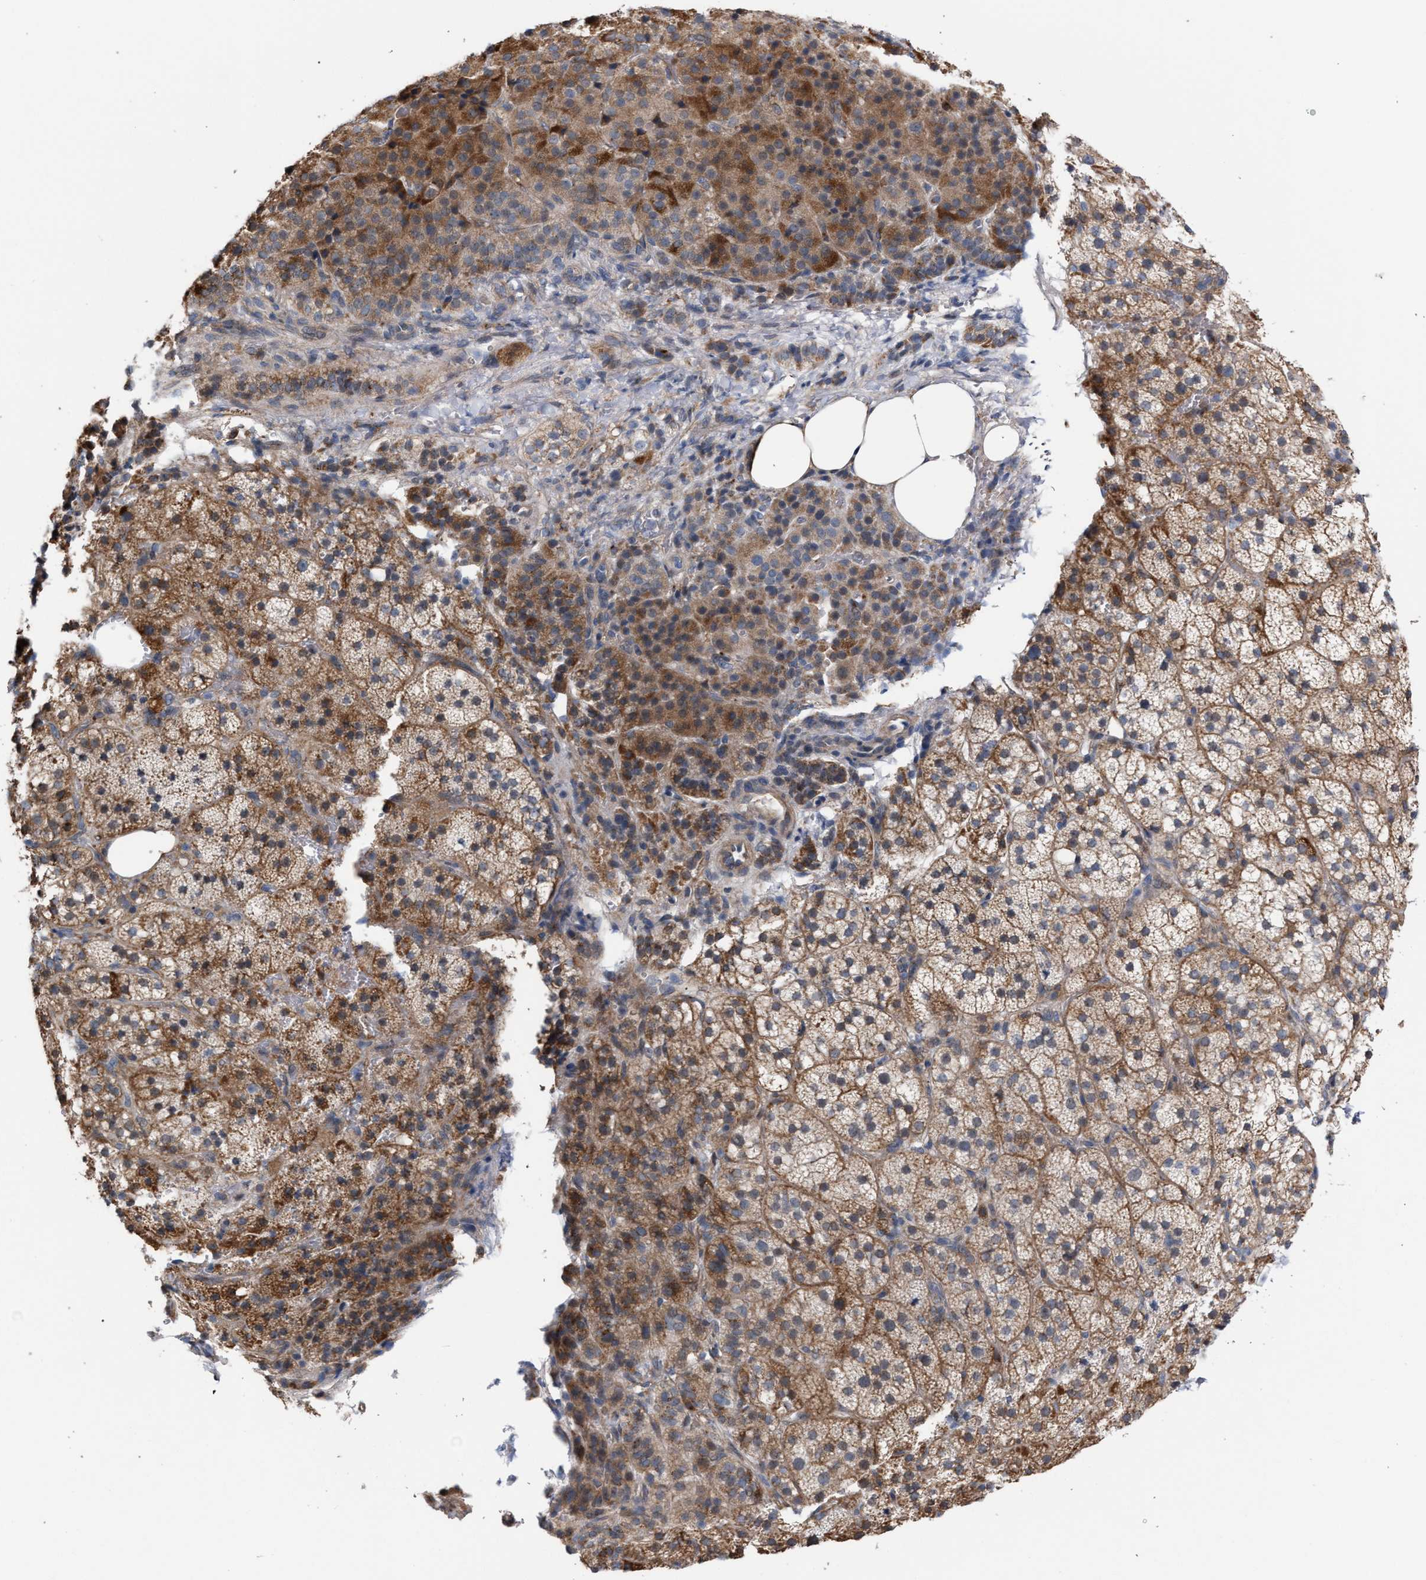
{"staining": {"intensity": "moderate", "quantity": ">75%", "location": "cytoplasmic/membranous"}, "tissue": "adrenal gland", "cell_type": "Glandular cells", "image_type": "normal", "snomed": [{"axis": "morphology", "description": "Normal tissue, NOS"}, {"axis": "topography", "description": "Adrenal gland"}], "caption": "High-magnification brightfield microscopy of benign adrenal gland stained with DAB (brown) and counterstained with hematoxylin (blue). glandular cells exhibit moderate cytoplasmic/membranous positivity is identified in approximately>75% of cells. Nuclei are stained in blue.", "gene": "RNF135", "patient": {"sex": "female", "age": 59}}